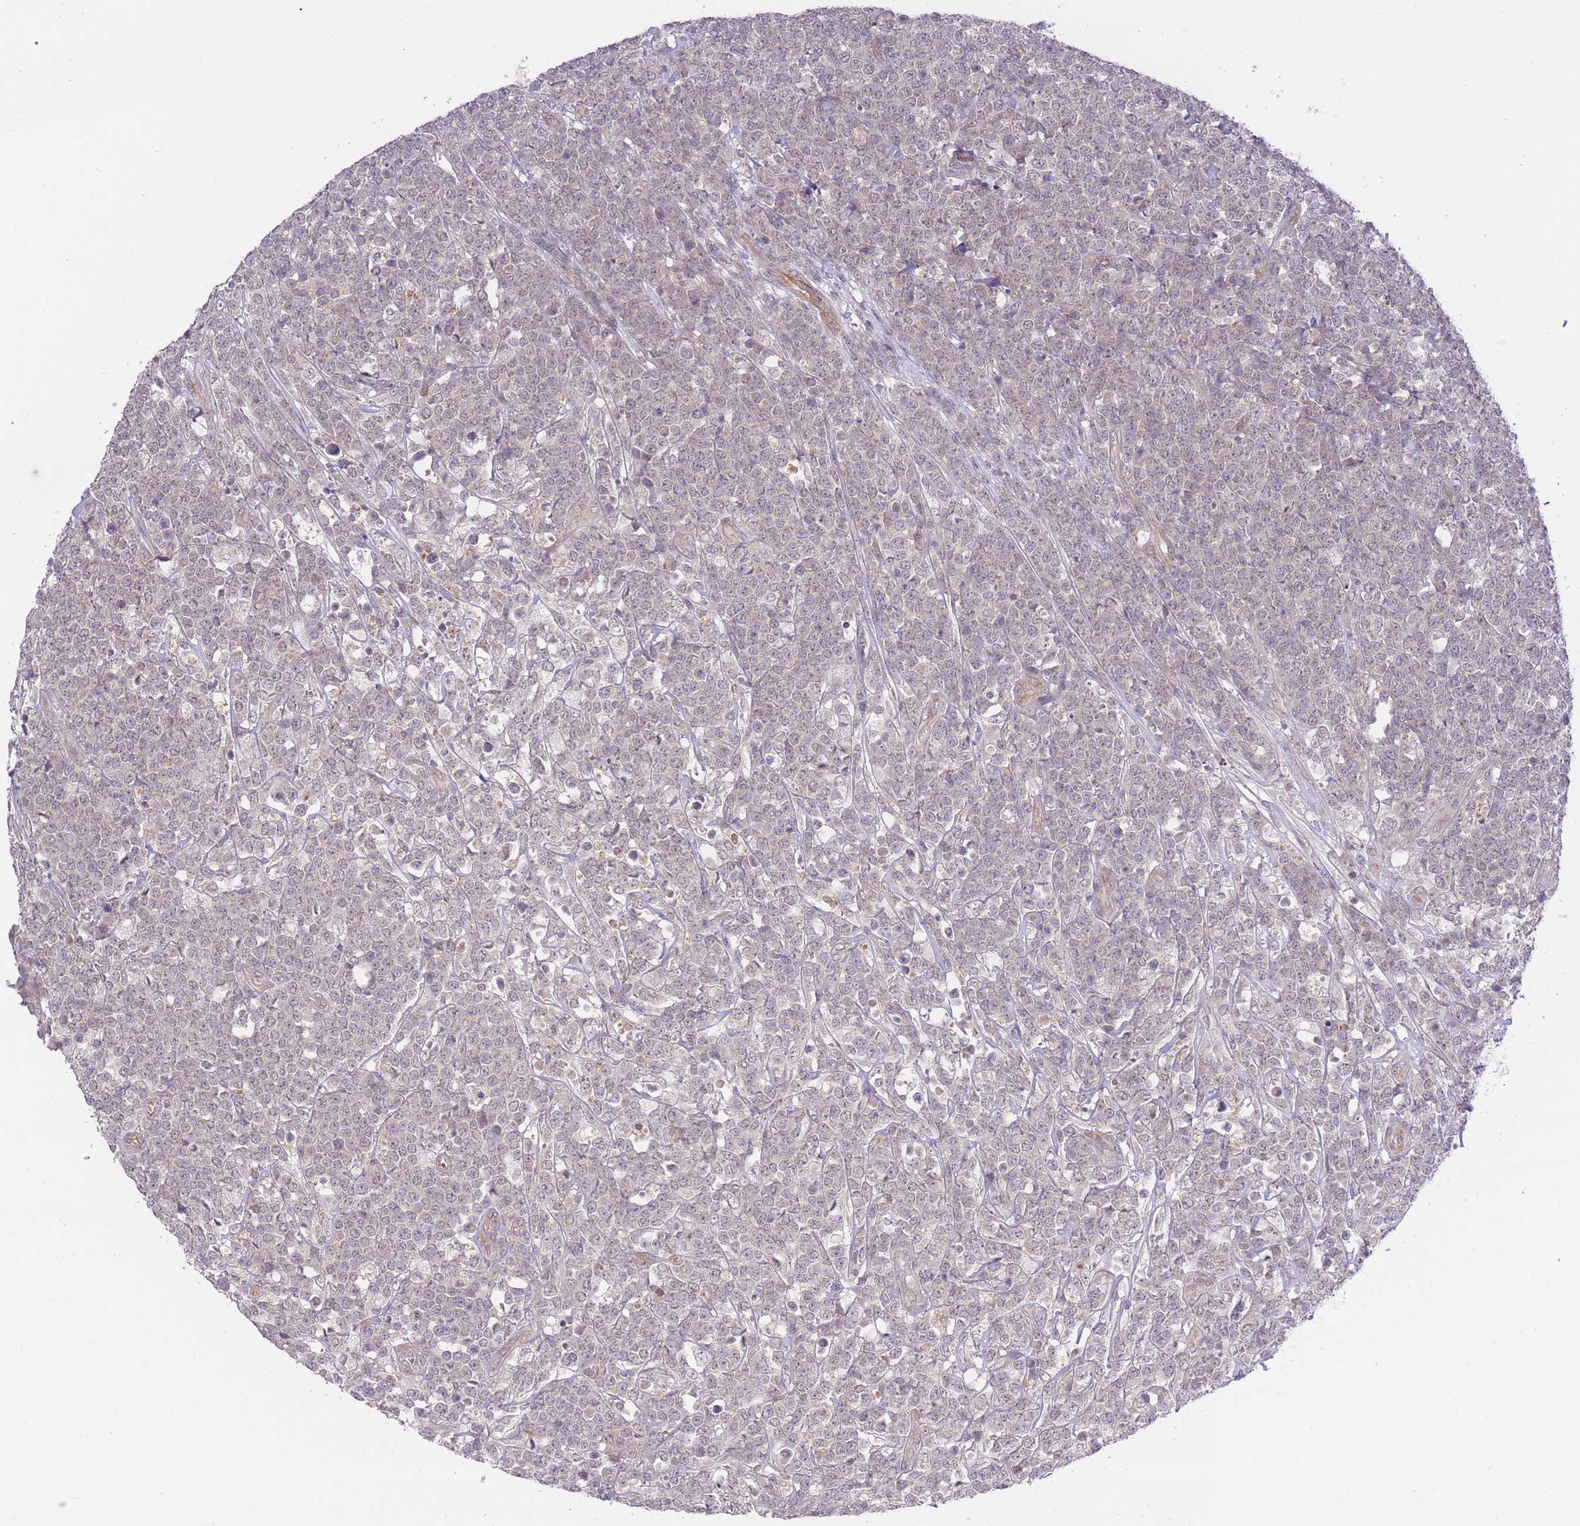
{"staining": {"intensity": "negative", "quantity": "none", "location": "none"}, "tissue": "lymphoma", "cell_type": "Tumor cells", "image_type": "cancer", "snomed": [{"axis": "morphology", "description": "Malignant lymphoma, non-Hodgkin's type, High grade"}, {"axis": "topography", "description": "Small intestine"}], "caption": "The micrograph displays no significant positivity in tumor cells of malignant lymphoma, non-Hodgkin's type (high-grade). Brightfield microscopy of IHC stained with DAB (brown) and hematoxylin (blue), captured at high magnification.", "gene": "ELOA2", "patient": {"sex": "male", "age": 8}}